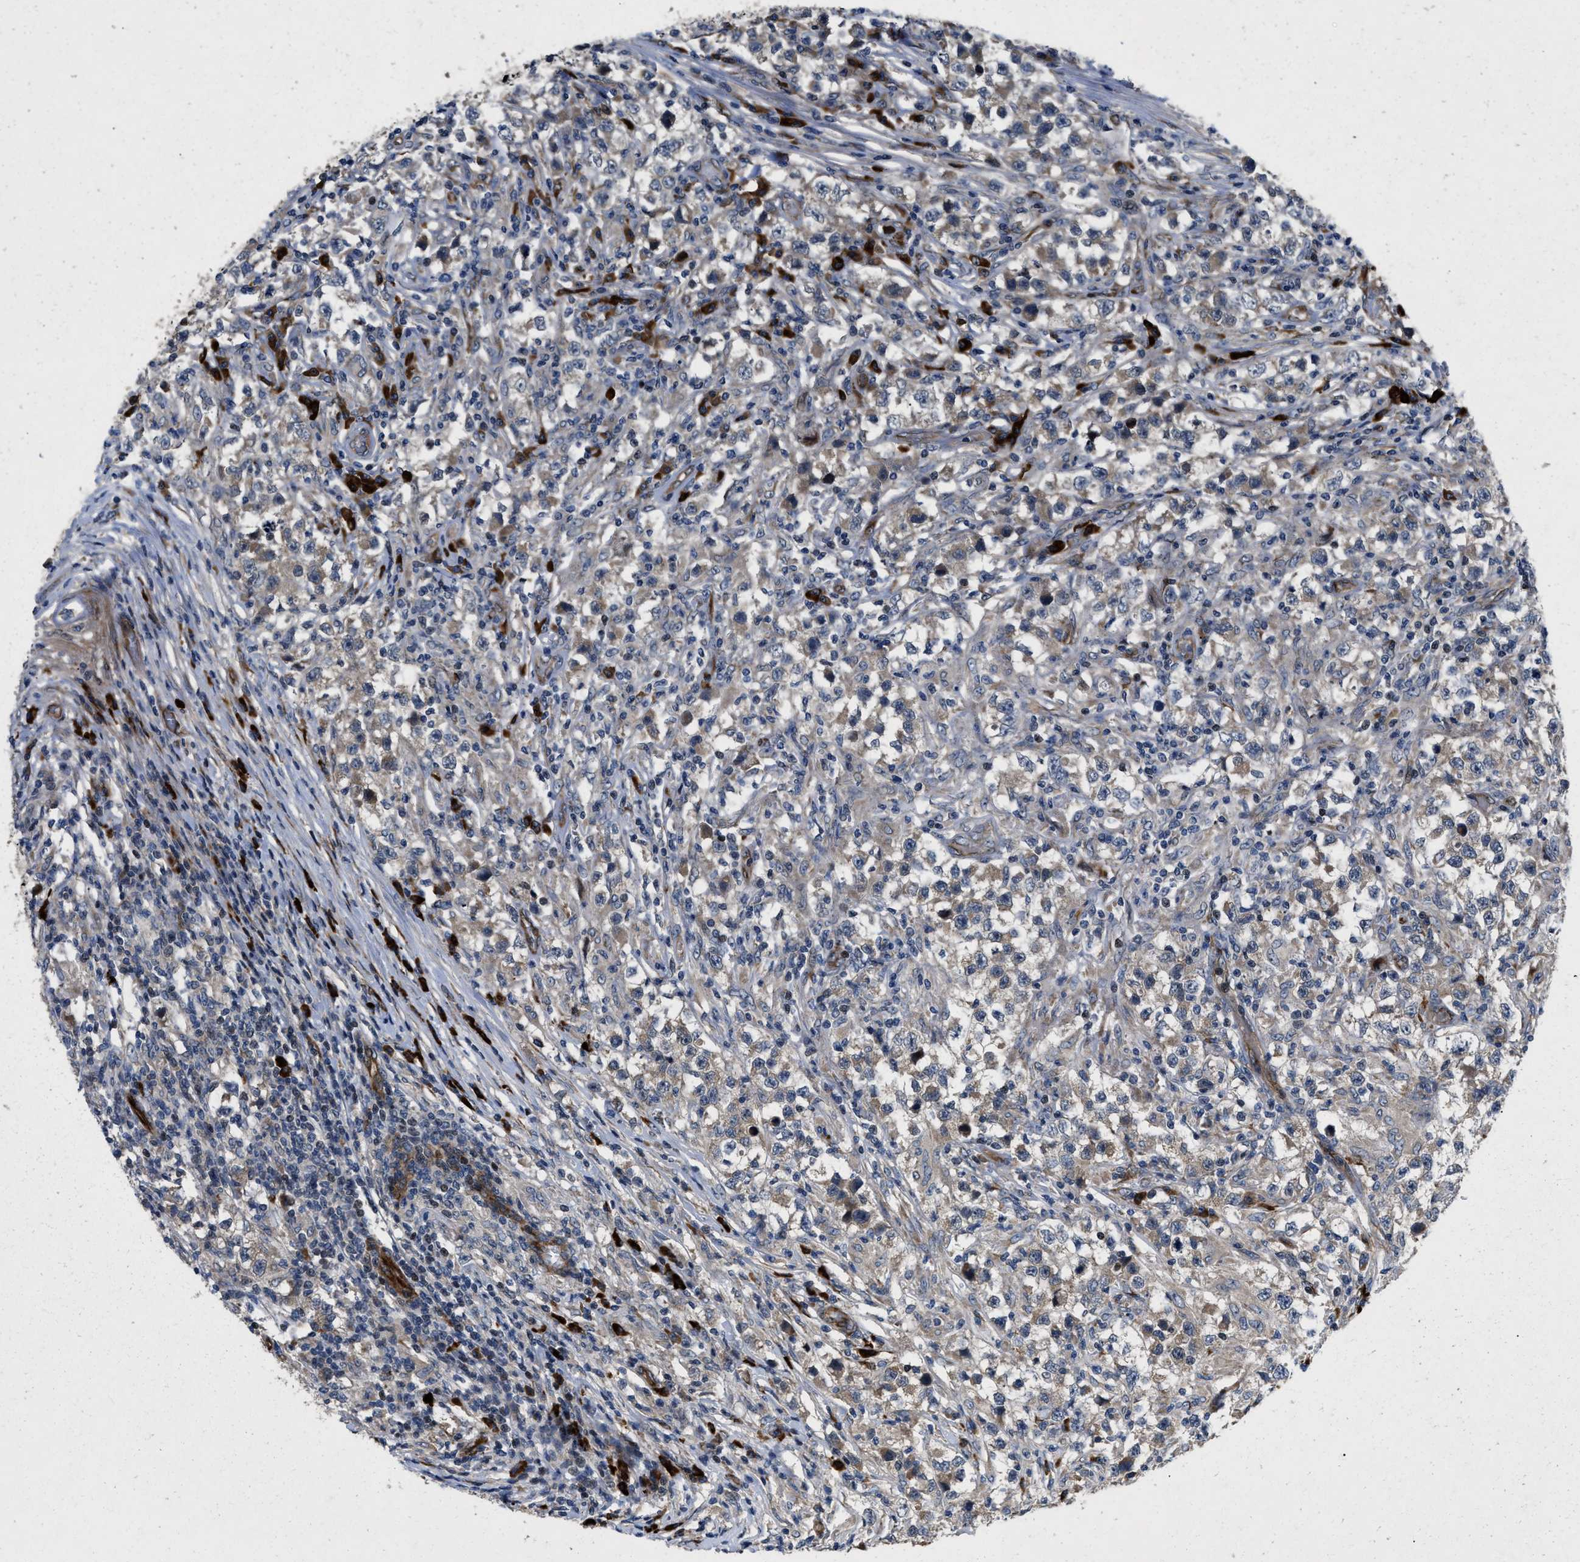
{"staining": {"intensity": "weak", "quantity": "<25%", "location": "cytoplasmic/membranous"}, "tissue": "testis cancer", "cell_type": "Tumor cells", "image_type": "cancer", "snomed": [{"axis": "morphology", "description": "Carcinoma, Embryonal, NOS"}, {"axis": "topography", "description": "Testis"}], "caption": "A high-resolution micrograph shows immunohistochemistry staining of testis cancer (embryonal carcinoma), which exhibits no significant staining in tumor cells.", "gene": "HSPA12B", "patient": {"sex": "male", "age": 21}}